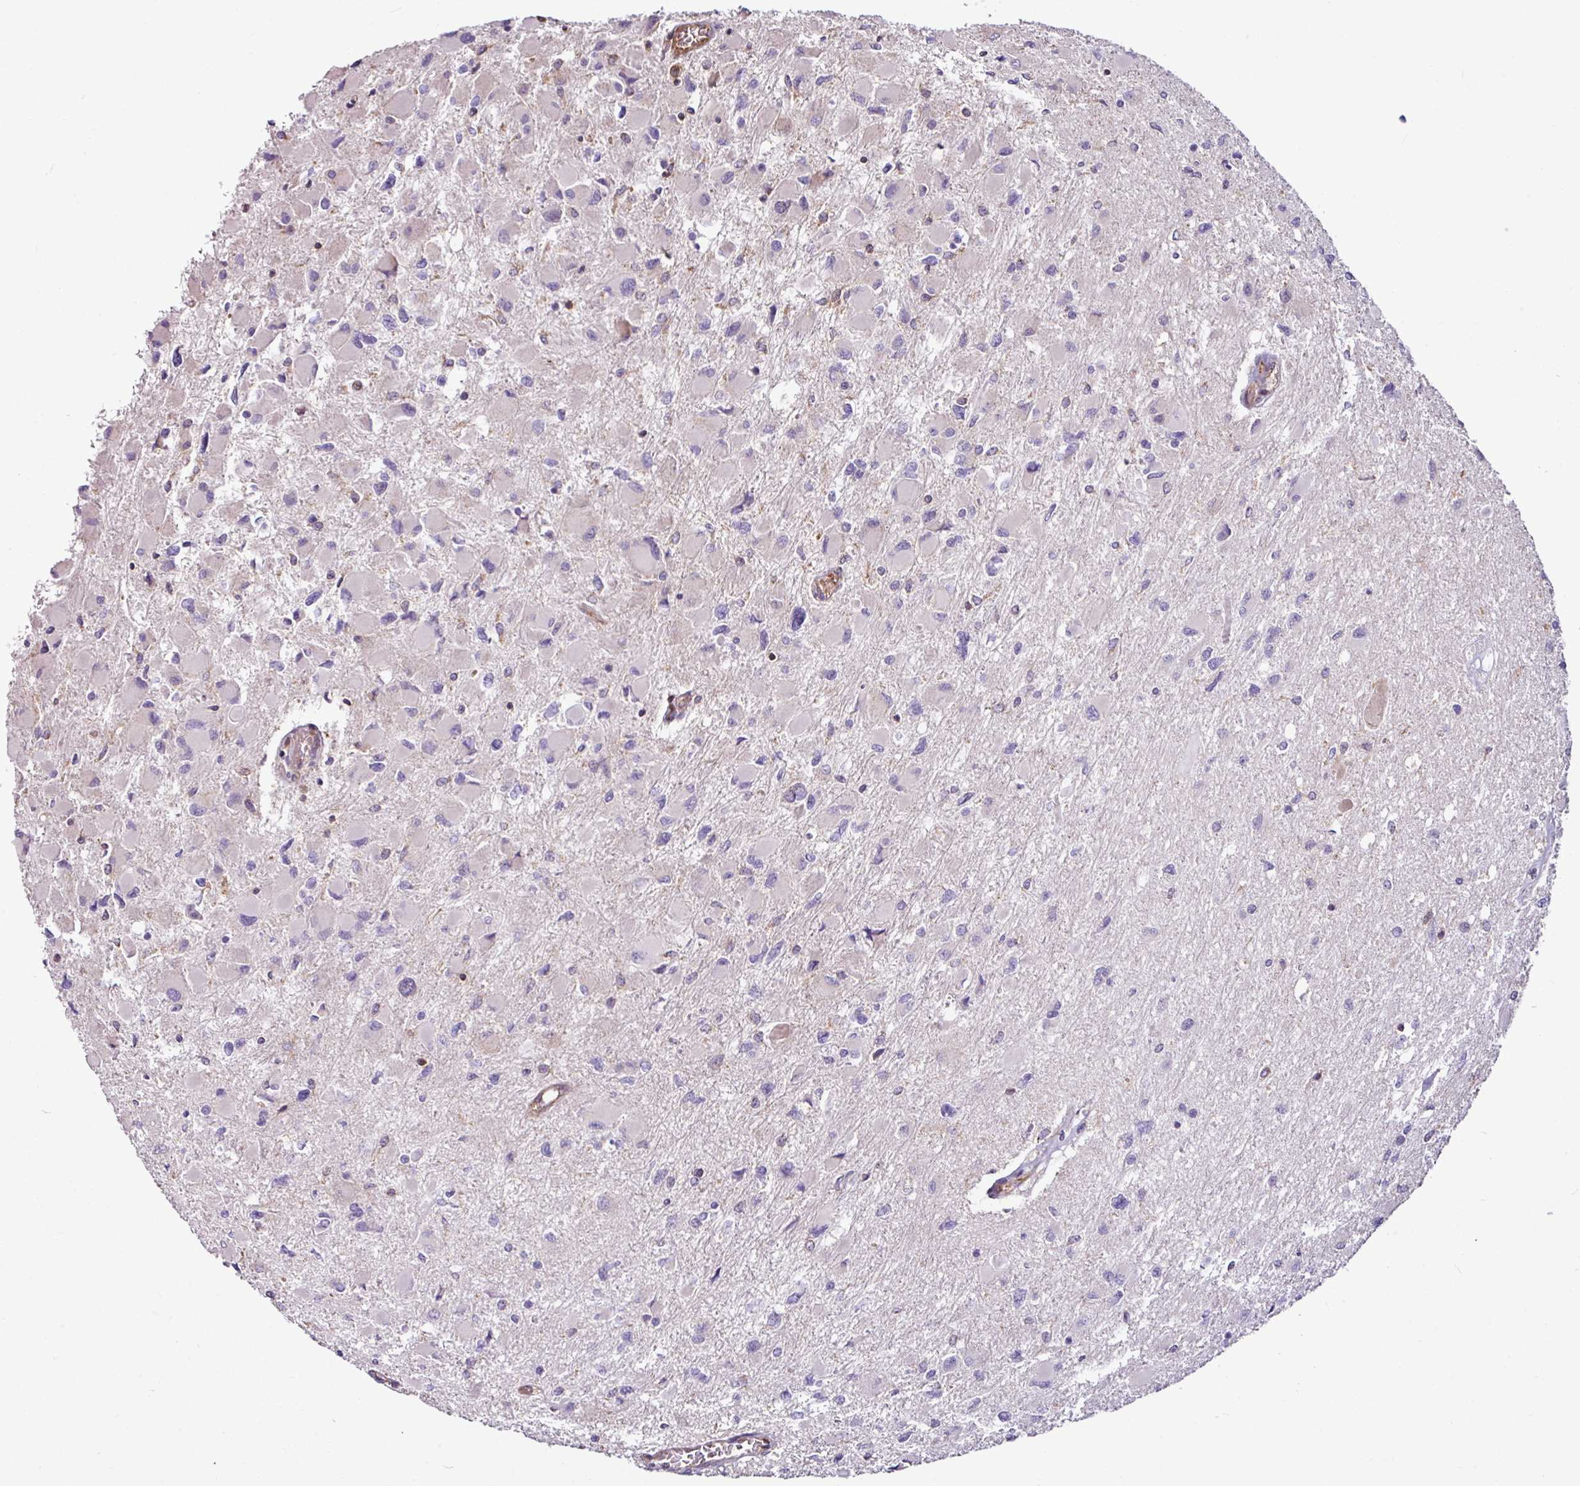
{"staining": {"intensity": "negative", "quantity": "none", "location": "none"}, "tissue": "glioma", "cell_type": "Tumor cells", "image_type": "cancer", "snomed": [{"axis": "morphology", "description": "Glioma, malignant, High grade"}, {"axis": "topography", "description": "Cerebral cortex"}], "caption": "An immunohistochemistry photomicrograph of glioma is shown. There is no staining in tumor cells of glioma. (Immunohistochemistry, brightfield microscopy, high magnification).", "gene": "ZNF106", "patient": {"sex": "female", "age": 36}}